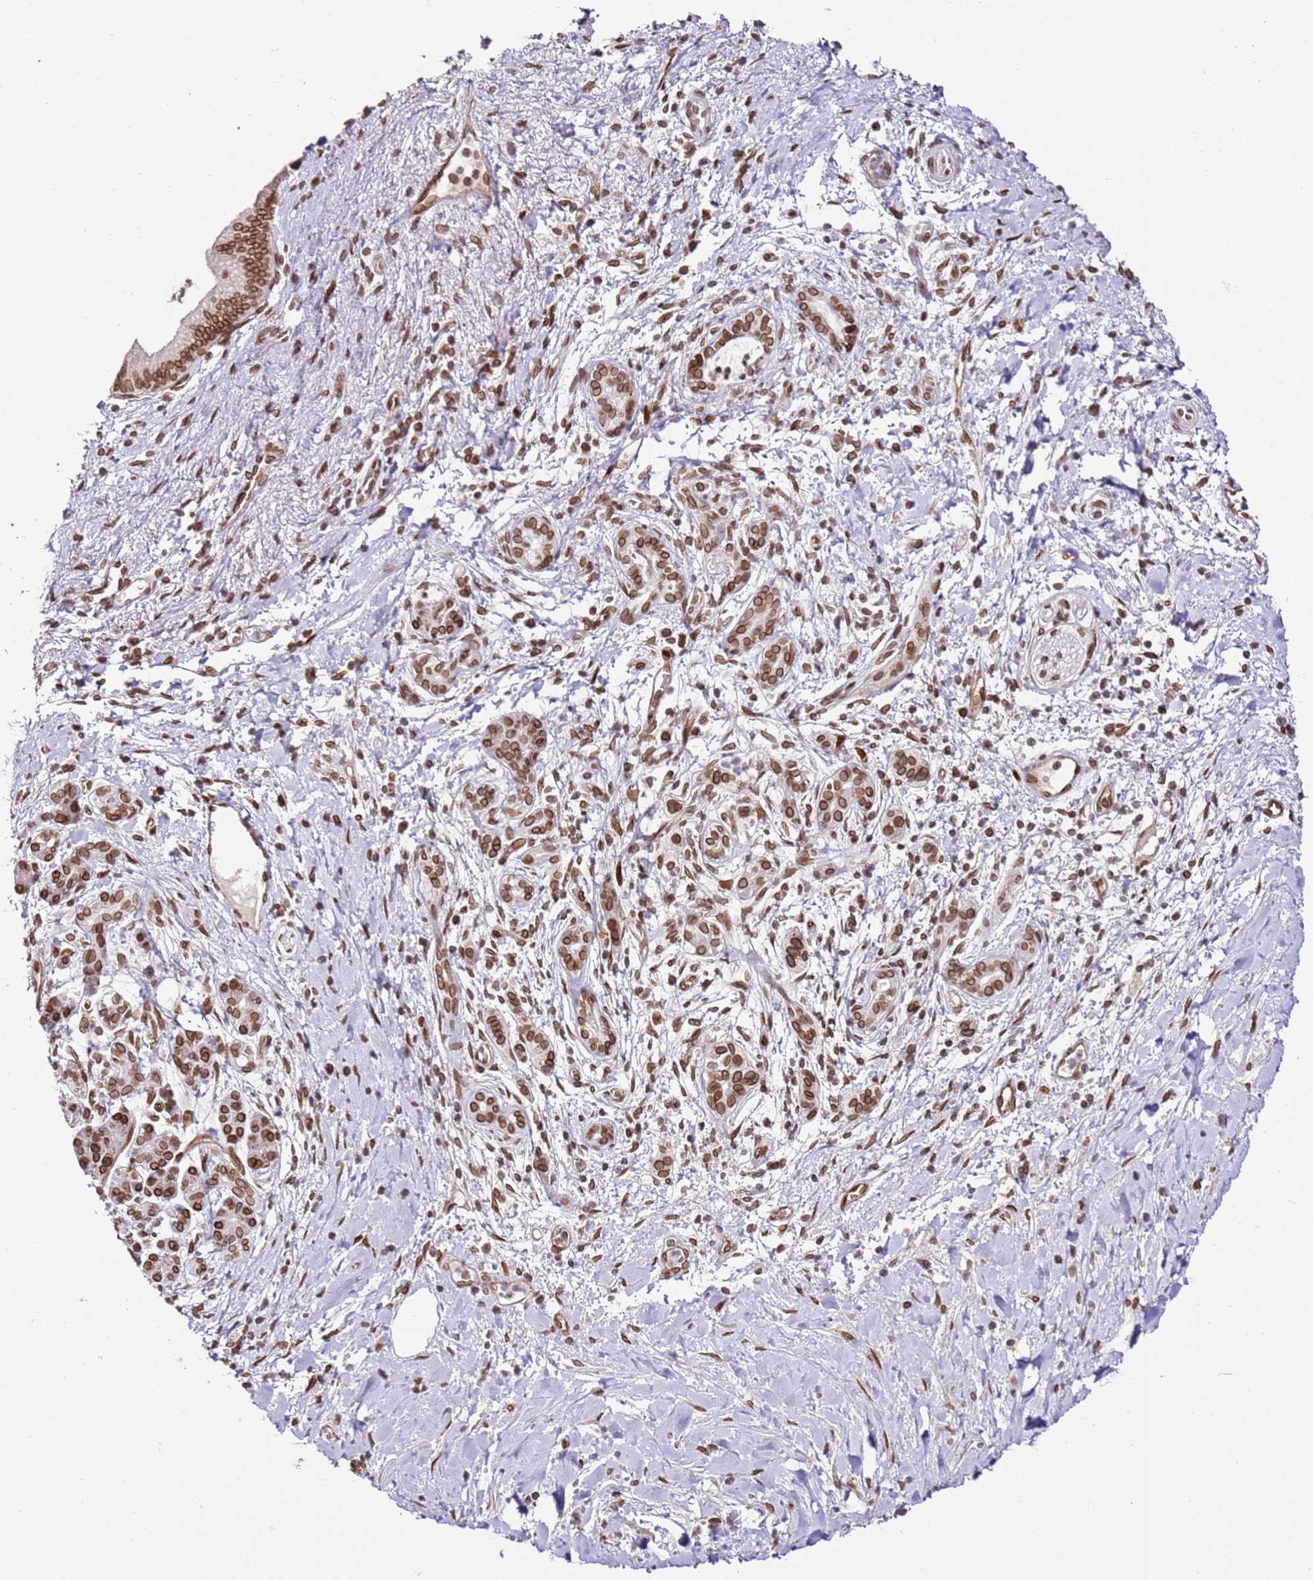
{"staining": {"intensity": "moderate", "quantity": ">75%", "location": "cytoplasmic/membranous,nuclear"}, "tissue": "pancreatic cancer", "cell_type": "Tumor cells", "image_type": "cancer", "snomed": [{"axis": "morphology", "description": "Adenocarcinoma, NOS"}, {"axis": "topography", "description": "Pancreas"}], "caption": "Tumor cells show medium levels of moderate cytoplasmic/membranous and nuclear positivity in approximately >75% of cells in adenocarcinoma (pancreatic).", "gene": "POU6F1", "patient": {"sex": "male", "age": 78}}